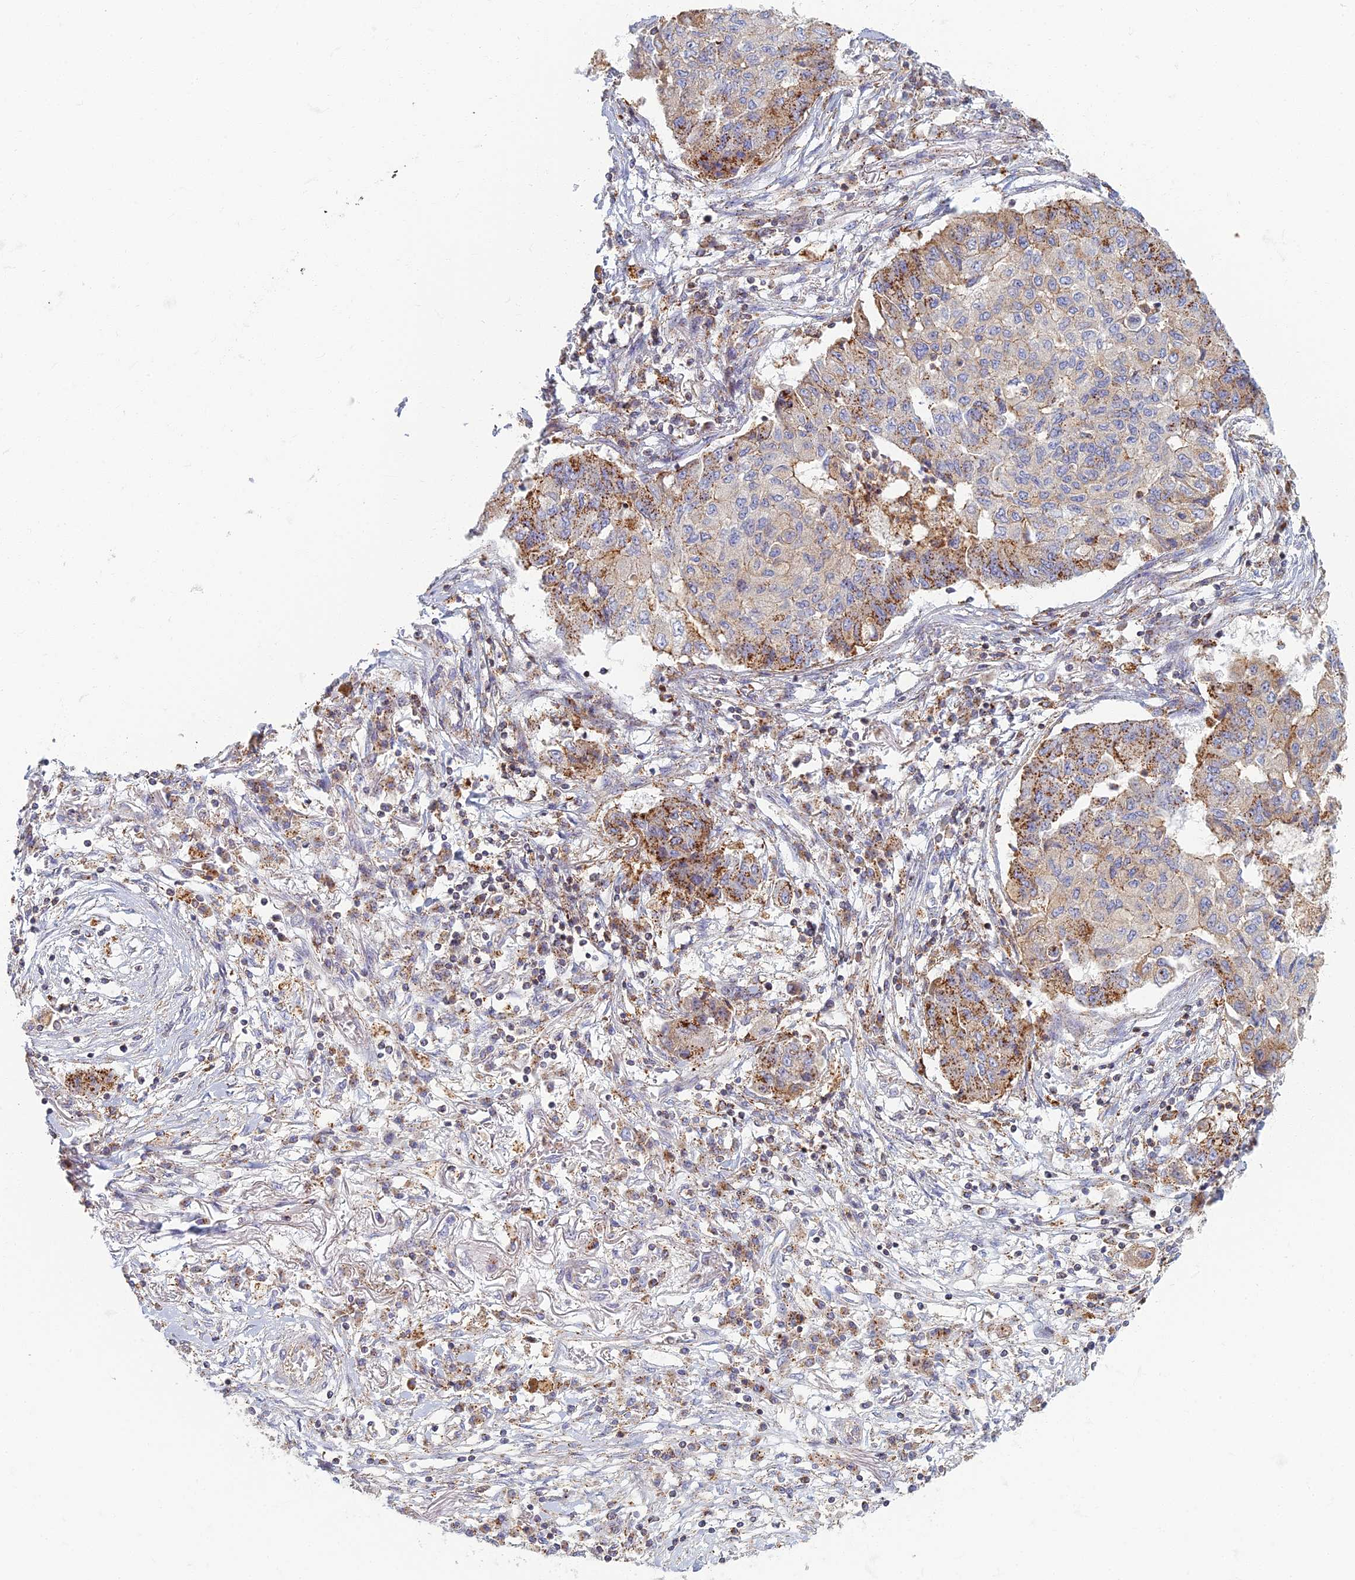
{"staining": {"intensity": "moderate", "quantity": ">75%", "location": "cytoplasmic/membranous"}, "tissue": "lung cancer", "cell_type": "Tumor cells", "image_type": "cancer", "snomed": [{"axis": "morphology", "description": "Squamous cell carcinoma, NOS"}, {"axis": "topography", "description": "Lung"}], "caption": "About >75% of tumor cells in human lung squamous cell carcinoma exhibit moderate cytoplasmic/membranous protein expression as visualized by brown immunohistochemical staining.", "gene": "CHMP4B", "patient": {"sex": "male", "age": 74}}